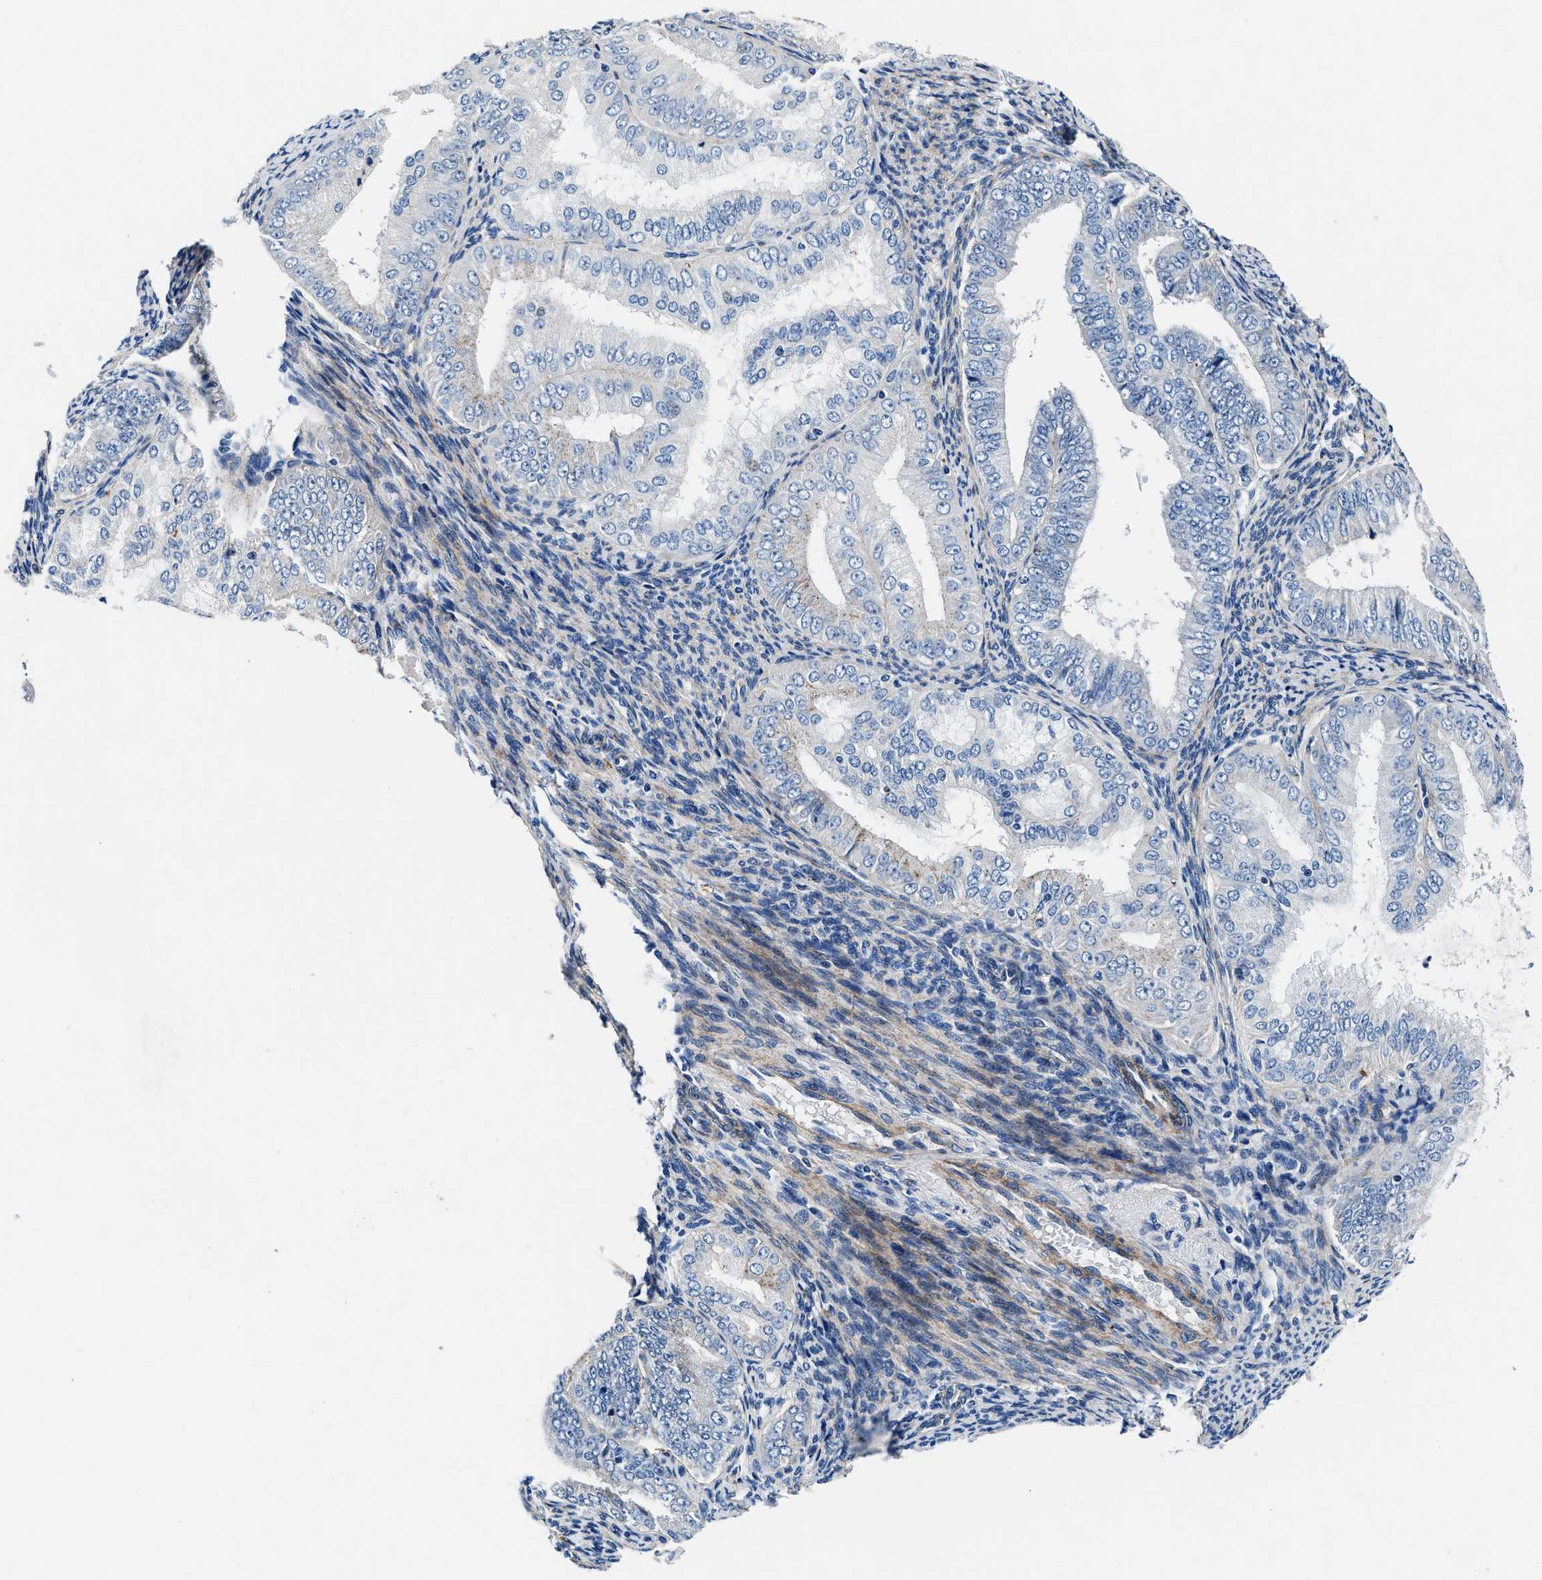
{"staining": {"intensity": "negative", "quantity": "none", "location": "none"}, "tissue": "endometrial cancer", "cell_type": "Tumor cells", "image_type": "cancer", "snomed": [{"axis": "morphology", "description": "Adenocarcinoma, NOS"}, {"axis": "topography", "description": "Endometrium"}], "caption": "Image shows no significant protein positivity in tumor cells of endometrial adenocarcinoma.", "gene": "DAG1", "patient": {"sex": "female", "age": 63}}